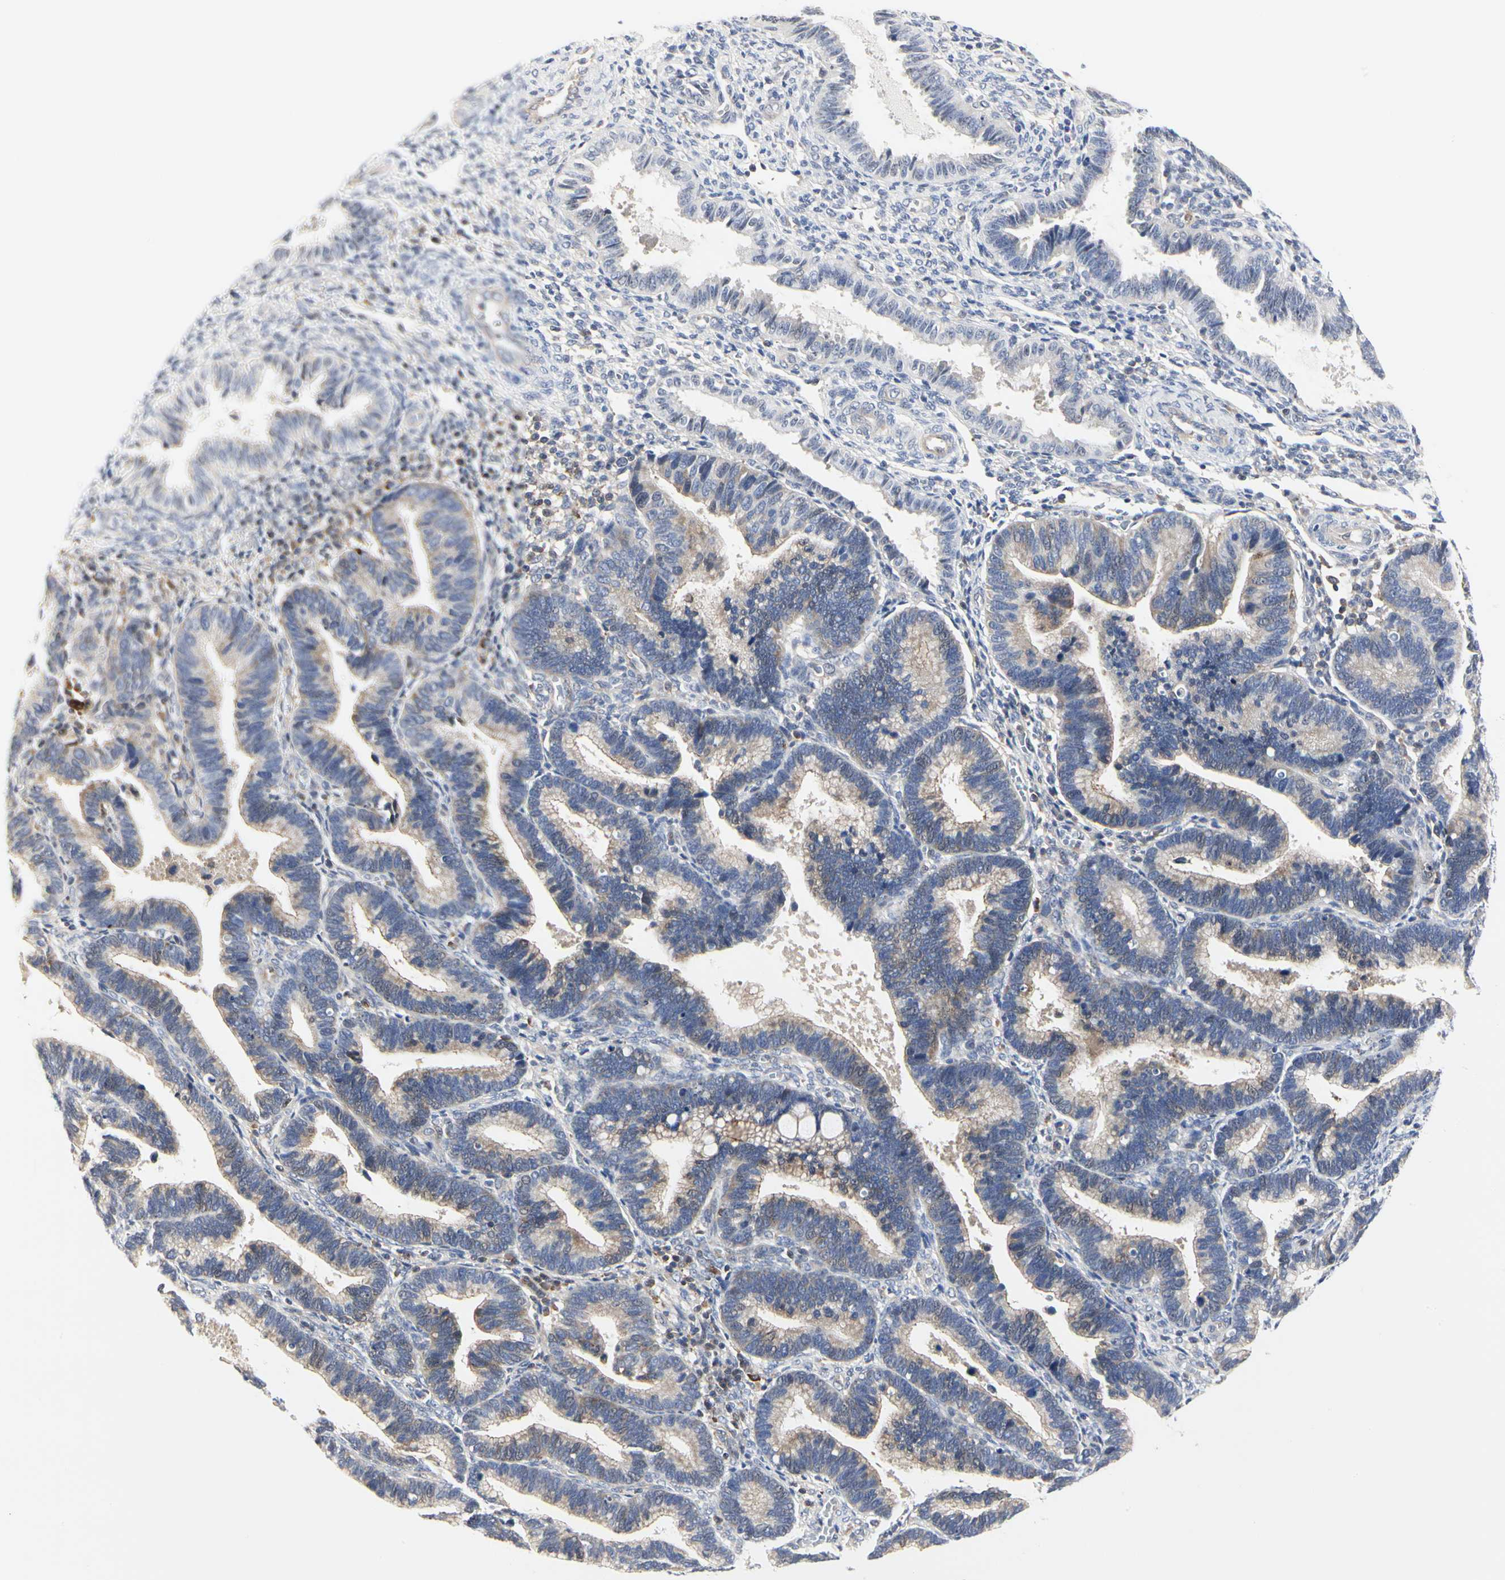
{"staining": {"intensity": "weak", "quantity": "<25%", "location": "cytoplasmic/membranous"}, "tissue": "endometrium", "cell_type": "Cells in endometrial stroma", "image_type": "normal", "snomed": [{"axis": "morphology", "description": "Normal tissue, NOS"}, {"axis": "topography", "description": "Endometrium"}], "caption": "Immunohistochemical staining of unremarkable human endometrium exhibits no significant positivity in cells in endometrial stroma.", "gene": "SHANK2", "patient": {"sex": "female", "age": 36}}